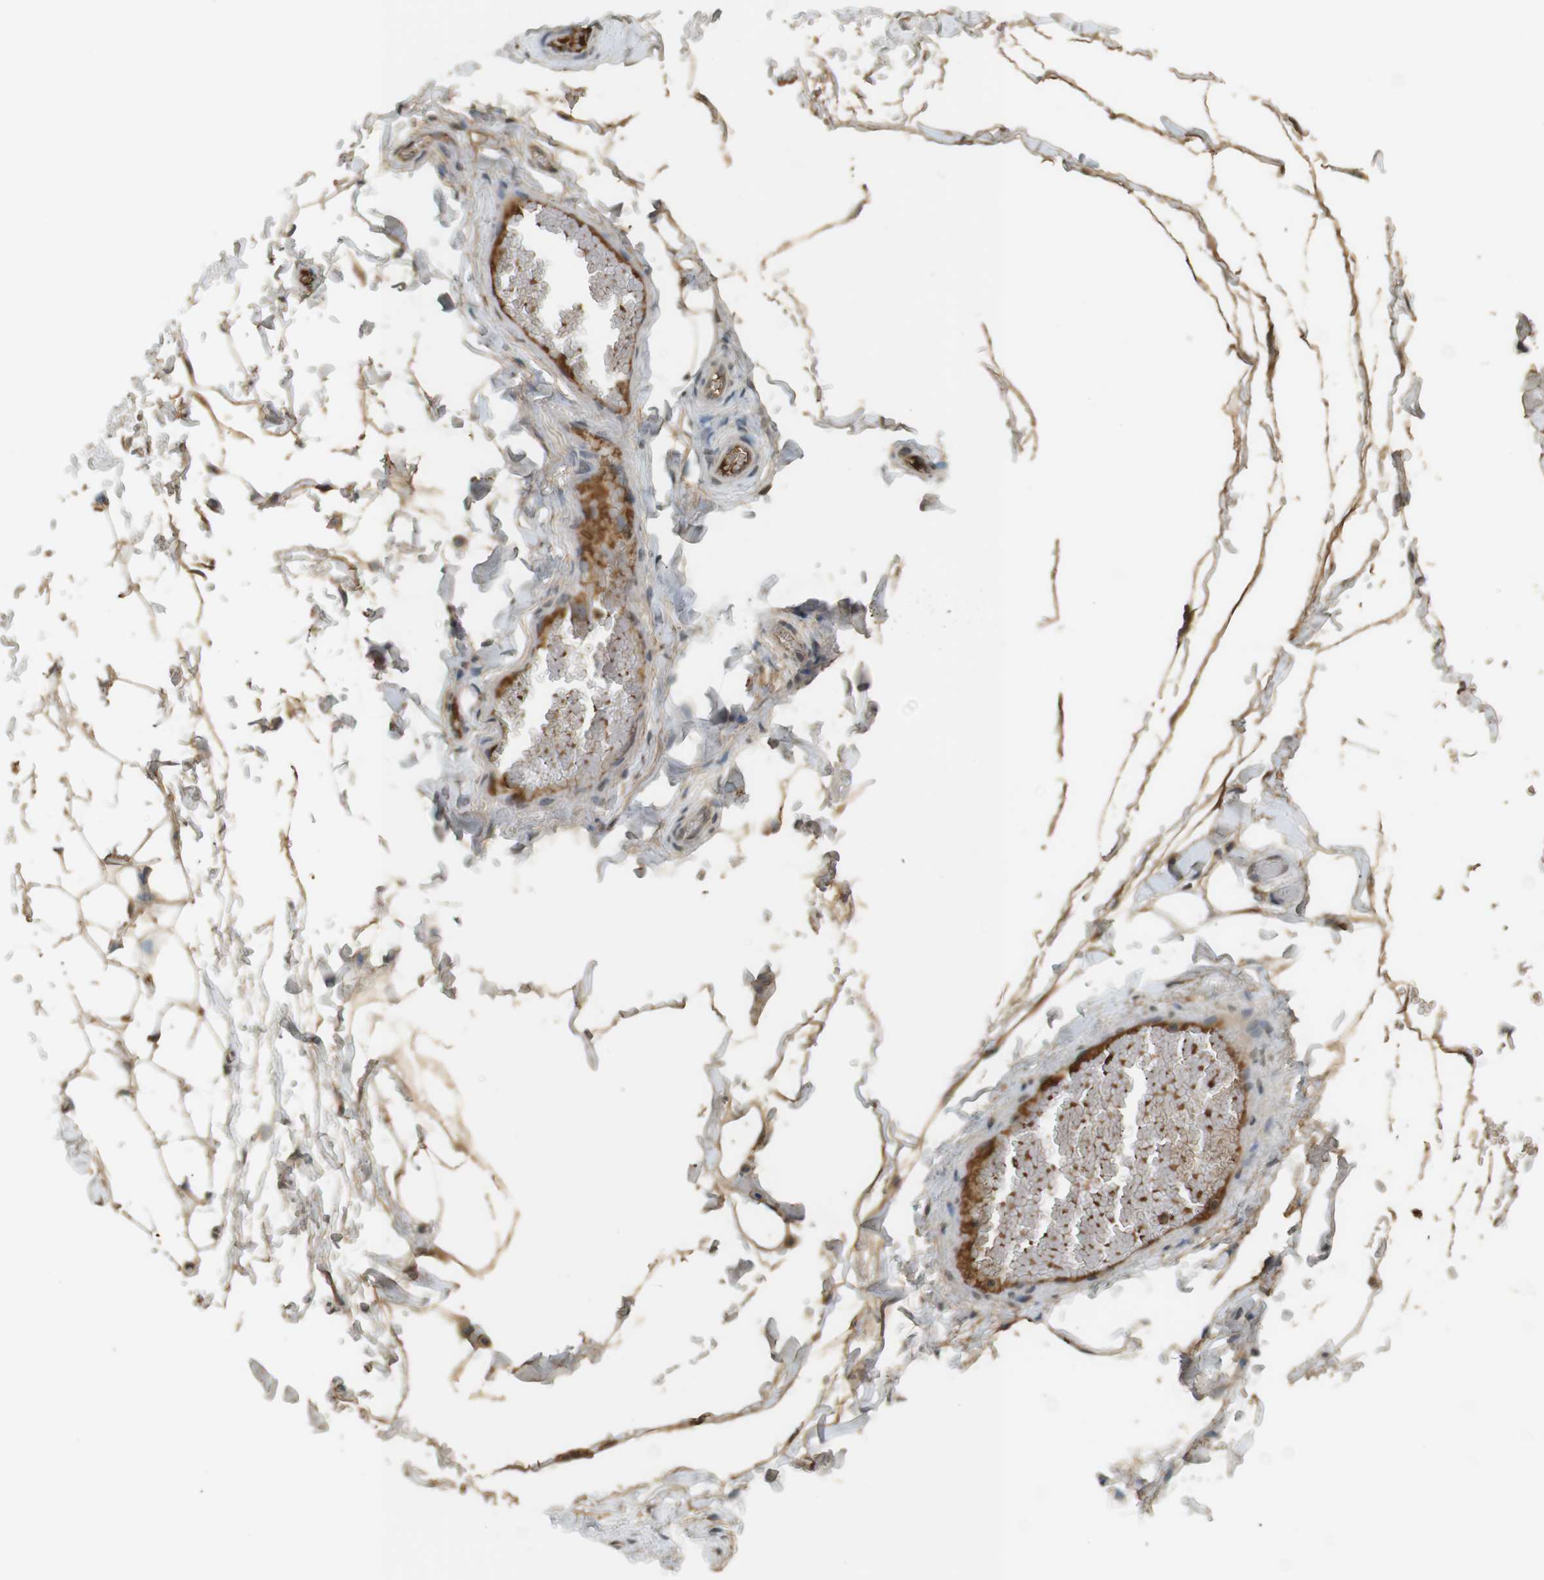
{"staining": {"intensity": "moderate", "quantity": ">75%", "location": "cytoplasmic/membranous"}, "tissue": "adipose tissue", "cell_type": "Adipocytes", "image_type": "normal", "snomed": [{"axis": "morphology", "description": "Normal tissue, NOS"}, {"axis": "topography", "description": "Soft tissue"}], "caption": "IHC micrograph of unremarkable adipose tissue stained for a protein (brown), which demonstrates medium levels of moderate cytoplasmic/membranous staining in approximately >75% of adipocytes.", "gene": "SRR", "patient": {"sex": "male", "age": 26}}